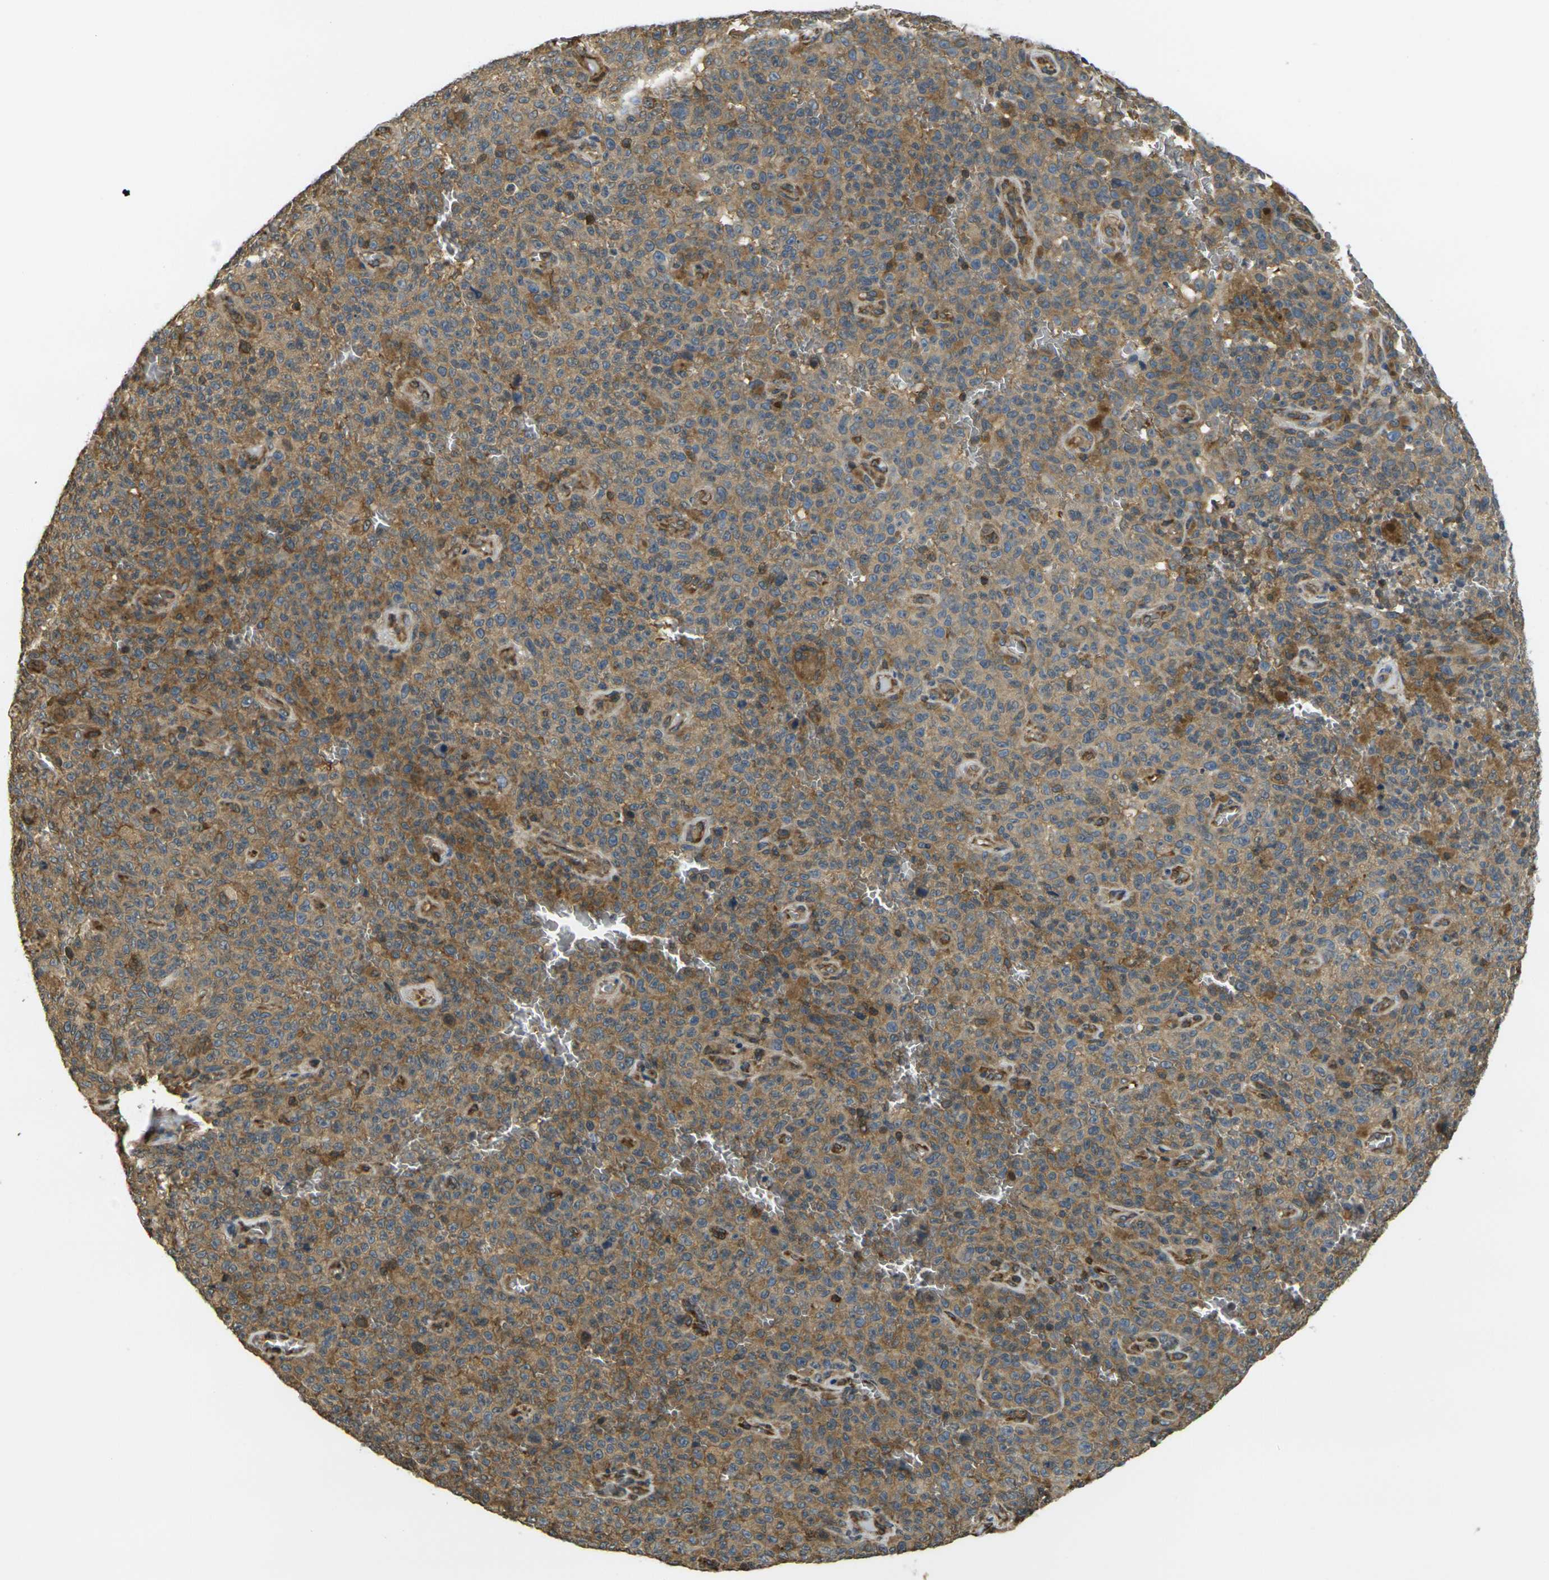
{"staining": {"intensity": "moderate", "quantity": ">75%", "location": "cytoplasmic/membranous"}, "tissue": "melanoma", "cell_type": "Tumor cells", "image_type": "cancer", "snomed": [{"axis": "morphology", "description": "Malignant melanoma, NOS"}, {"axis": "topography", "description": "Skin"}], "caption": "A high-resolution photomicrograph shows immunohistochemistry (IHC) staining of melanoma, which exhibits moderate cytoplasmic/membranous positivity in approximately >75% of tumor cells.", "gene": "CAST", "patient": {"sex": "female", "age": 82}}